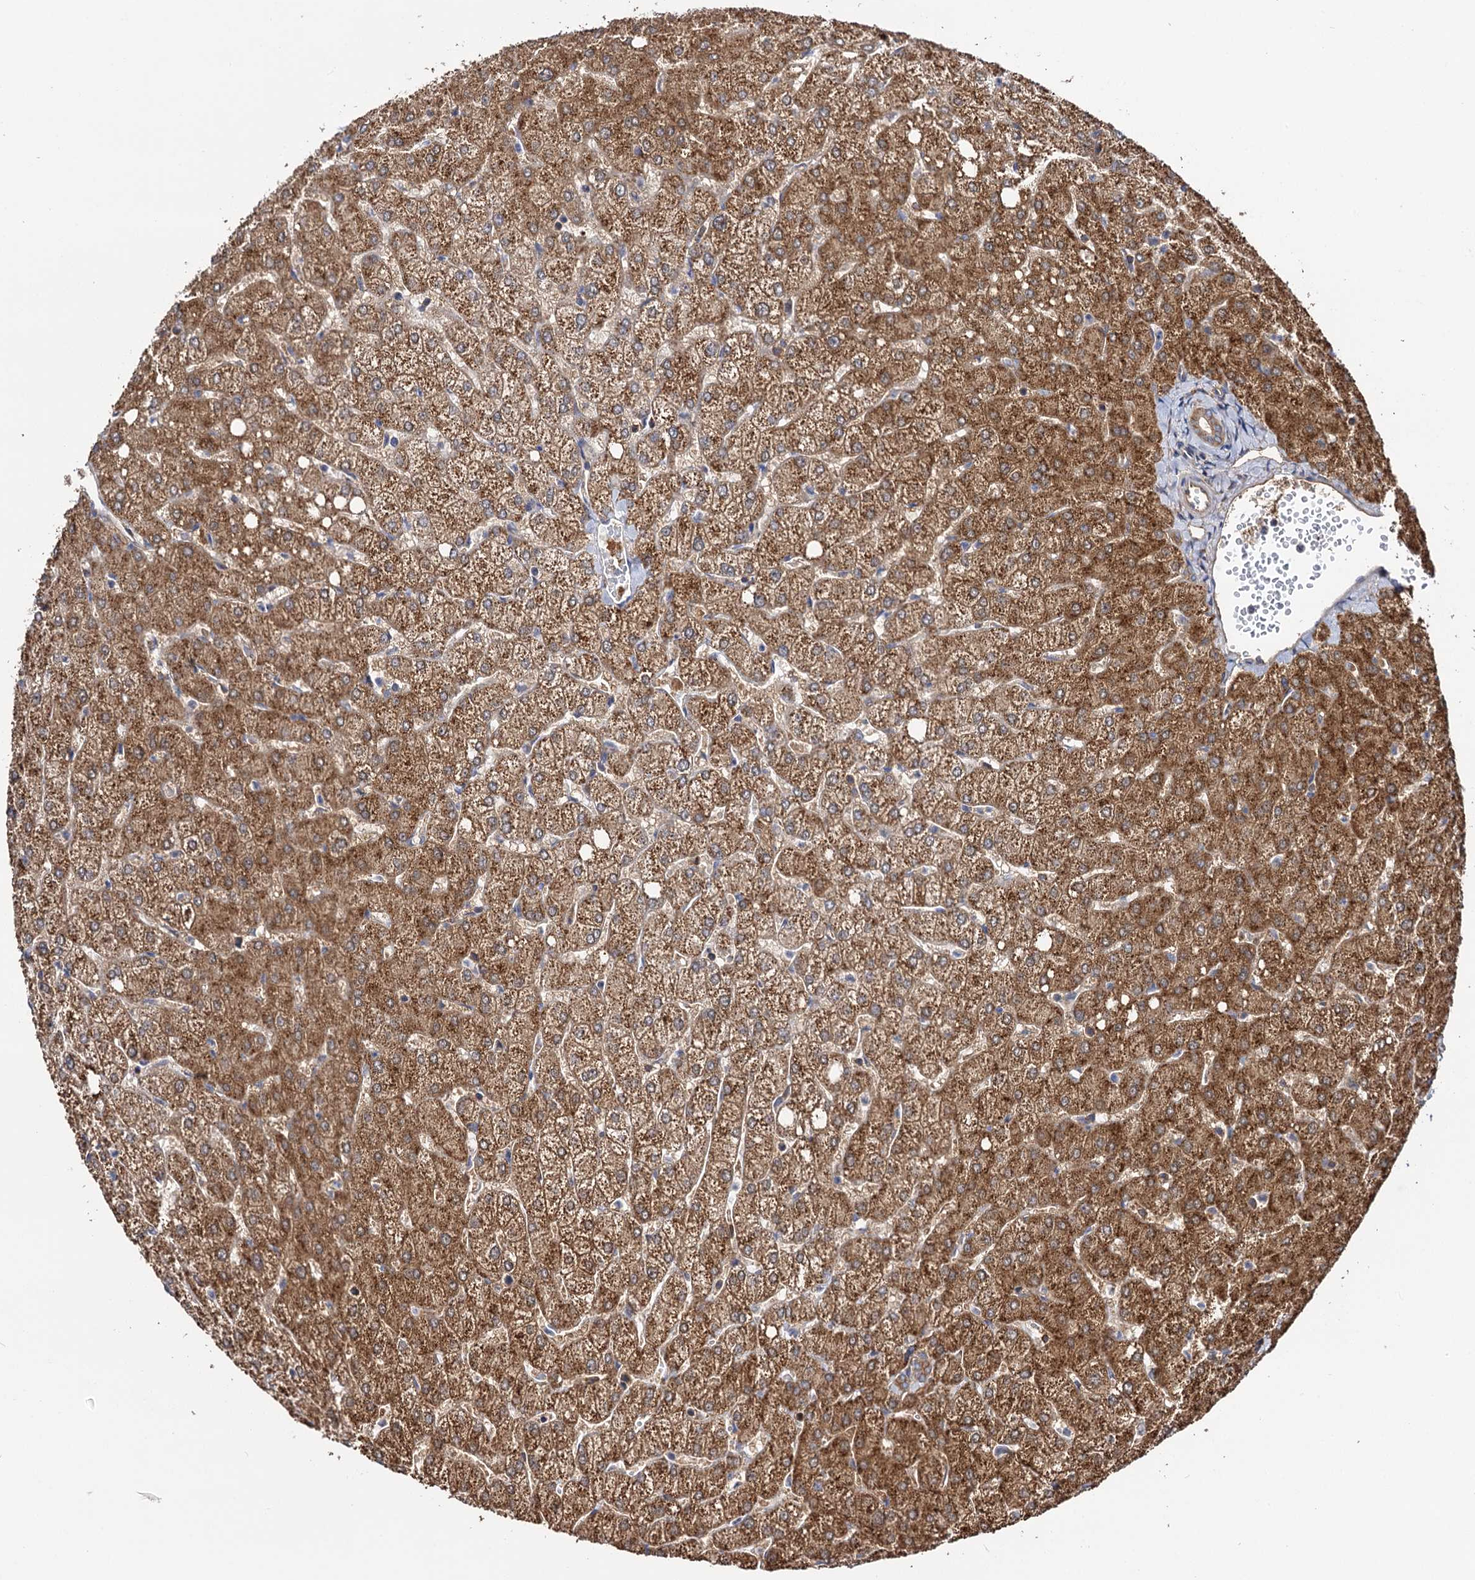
{"staining": {"intensity": "moderate", "quantity": "25%-75%", "location": "cytoplasmic/membranous"}, "tissue": "liver", "cell_type": "Cholangiocytes", "image_type": "normal", "snomed": [{"axis": "morphology", "description": "Normal tissue, NOS"}, {"axis": "topography", "description": "Liver"}], "caption": "Brown immunohistochemical staining in normal liver demonstrates moderate cytoplasmic/membranous expression in about 25%-75% of cholangiocytes.", "gene": "IDI1", "patient": {"sex": "female", "age": 54}}